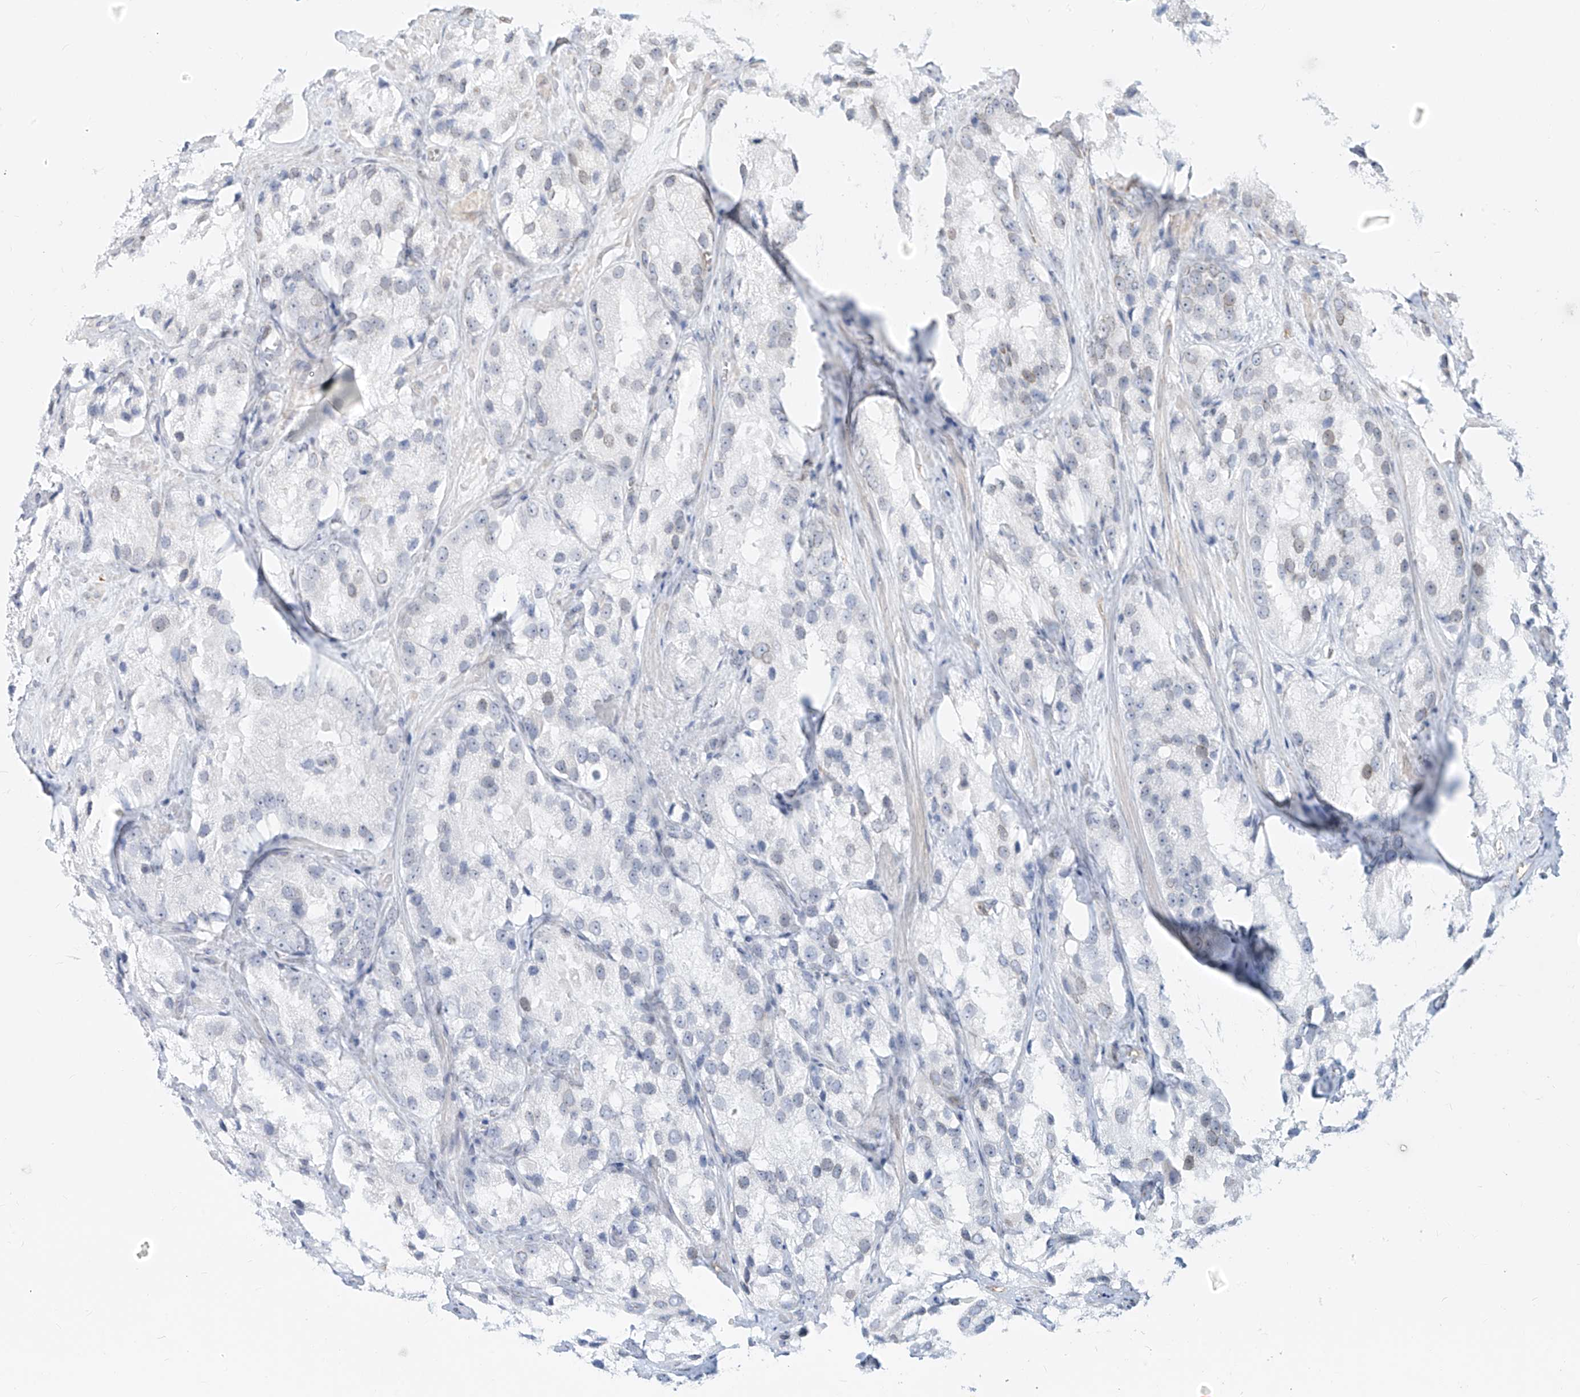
{"staining": {"intensity": "negative", "quantity": "none", "location": "none"}, "tissue": "prostate cancer", "cell_type": "Tumor cells", "image_type": "cancer", "snomed": [{"axis": "morphology", "description": "Adenocarcinoma, High grade"}, {"axis": "topography", "description": "Prostate"}], "caption": "Prostate cancer (high-grade adenocarcinoma) was stained to show a protein in brown. There is no significant positivity in tumor cells. The staining was performed using DAB (3,3'-diaminobenzidine) to visualize the protein expression in brown, while the nuclei were stained in blue with hematoxylin (Magnification: 20x).", "gene": "NHSL1", "patient": {"sex": "male", "age": 66}}